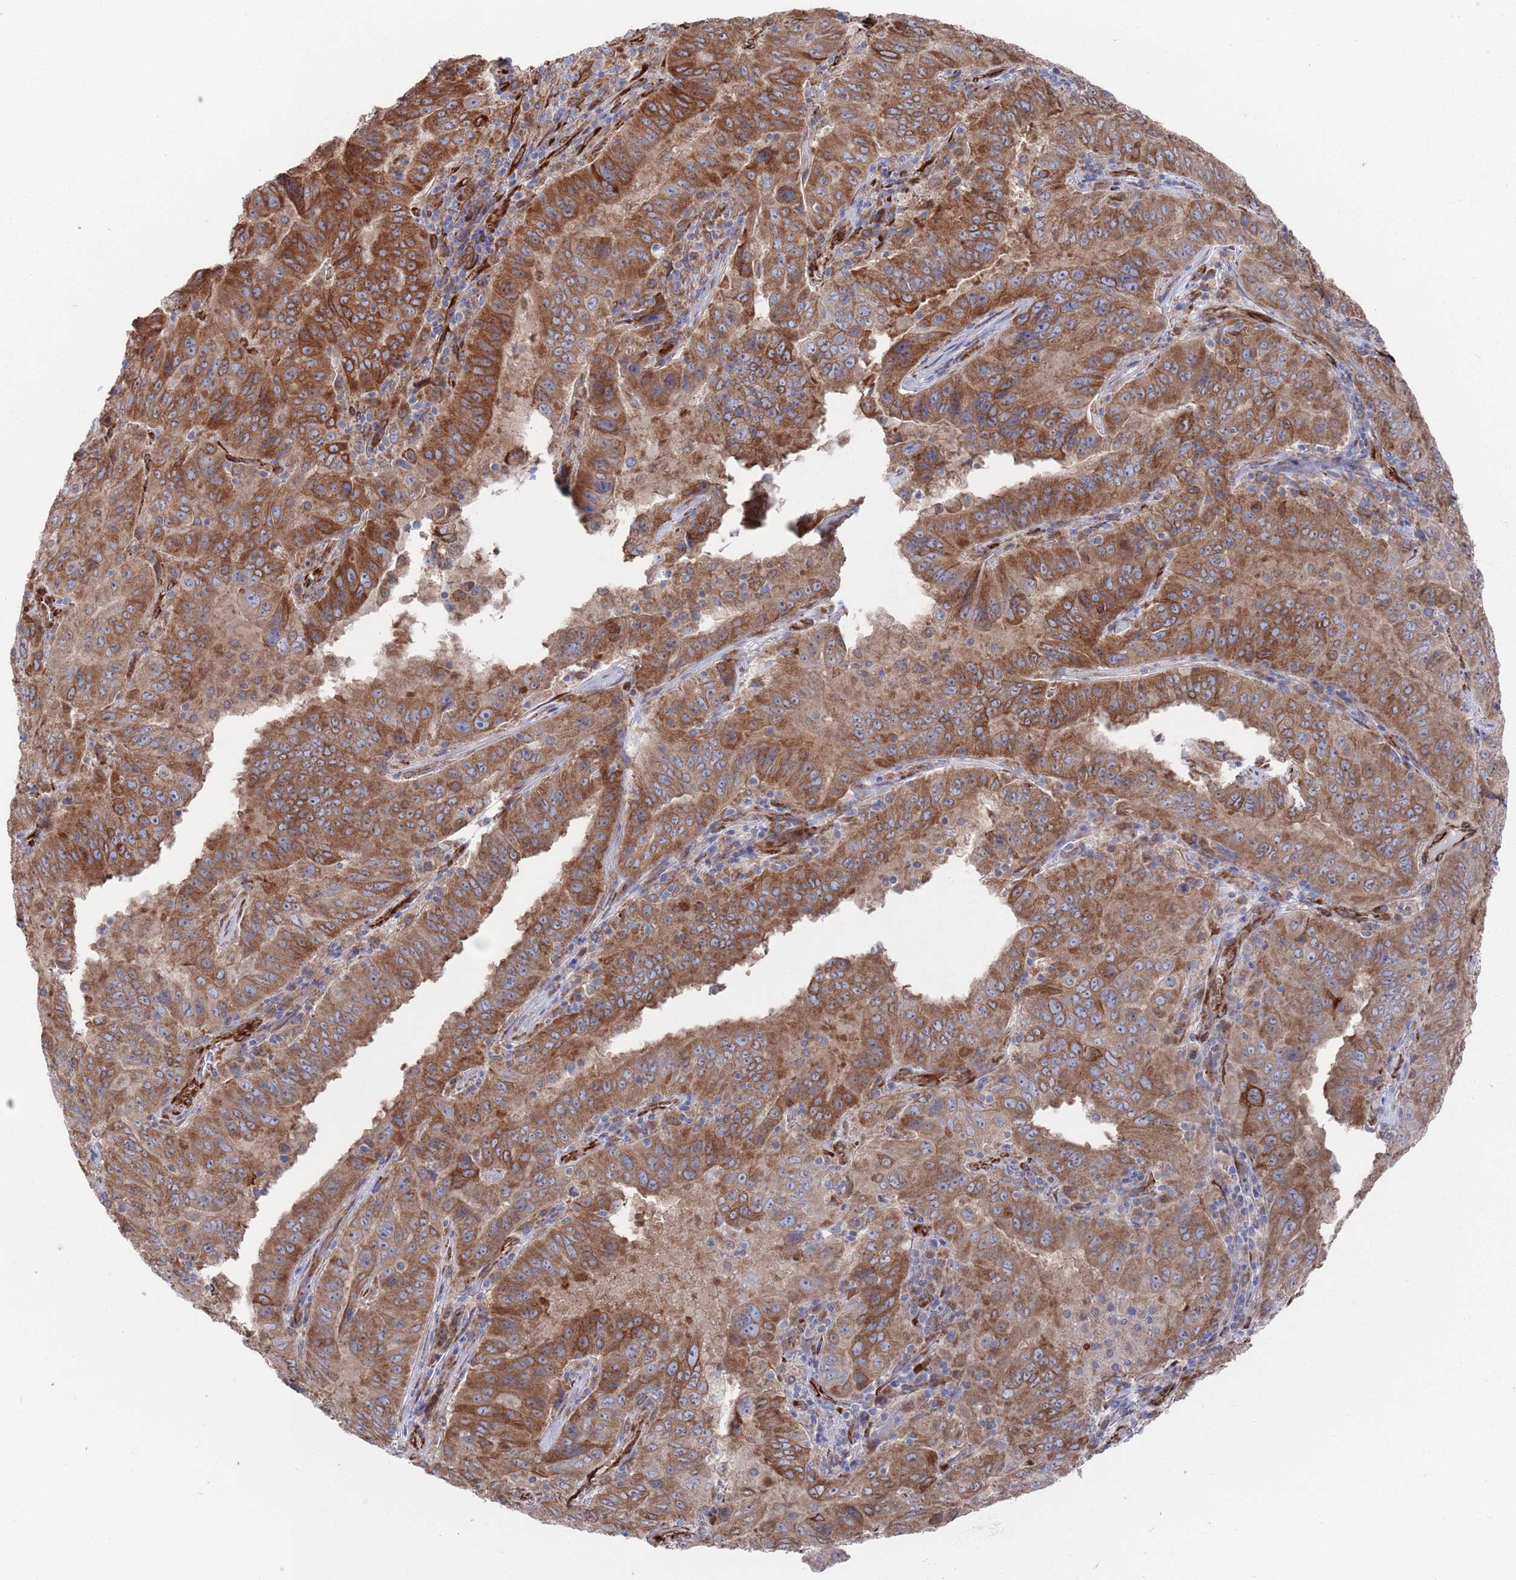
{"staining": {"intensity": "moderate", "quantity": ">75%", "location": "cytoplasmic/membranous"}, "tissue": "pancreatic cancer", "cell_type": "Tumor cells", "image_type": "cancer", "snomed": [{"axis": "morphology", "description": "Adenocarcinoma, NOS"}, {"axis": "topography", "description": "Pancreas"}], "caption": "Immunohistochemical staining of human adenocarcinoma (pancreatic) demonstrates medium levels of moderate cytoplasmic/membranous positivity in about >75% of tumor cells. (IHC, brightfield microscopy, high magnification).", "gene": "CCDC106", "patient": {"sex": "male", "age": 63}}